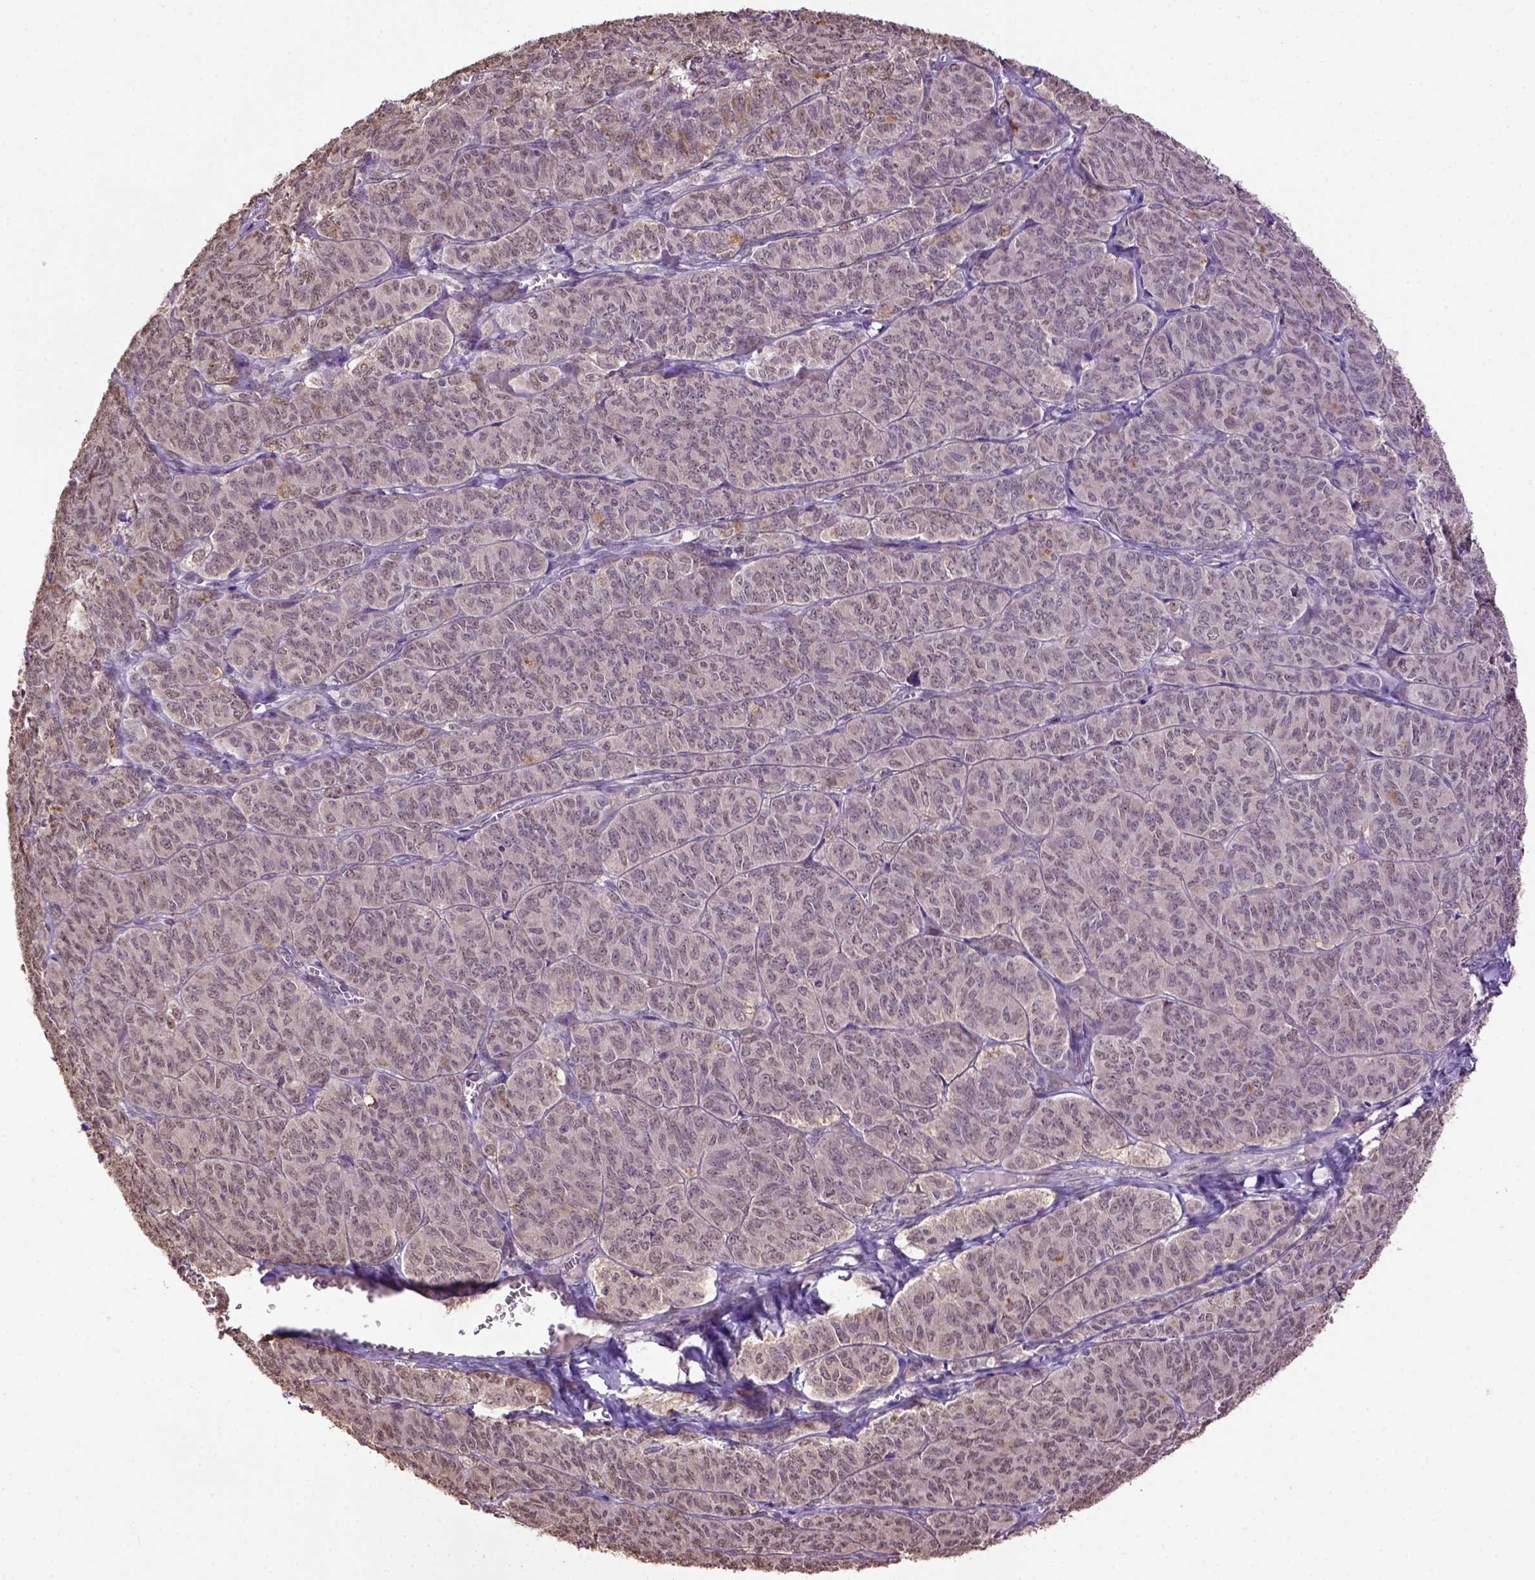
{"staining": {"intensity": "weak", "quantity": "<25%", "location": "cytoplasmic/membranous"}, "tissue": "ovarian cancer", "cell_type": "Tumor cells", "image_type": "cancer", "snomed": [{"axis": "morphology", "description": "Carcinoma, endometroid"}, {"axis": "topography", "description": "Ovary"}], "caption": "An image of human ovarian cancer (endometroid carcinoma) is negative for staining in tumor cells.", "gene": "WDR17", "patient": {"sex": "female", "age": 80}}